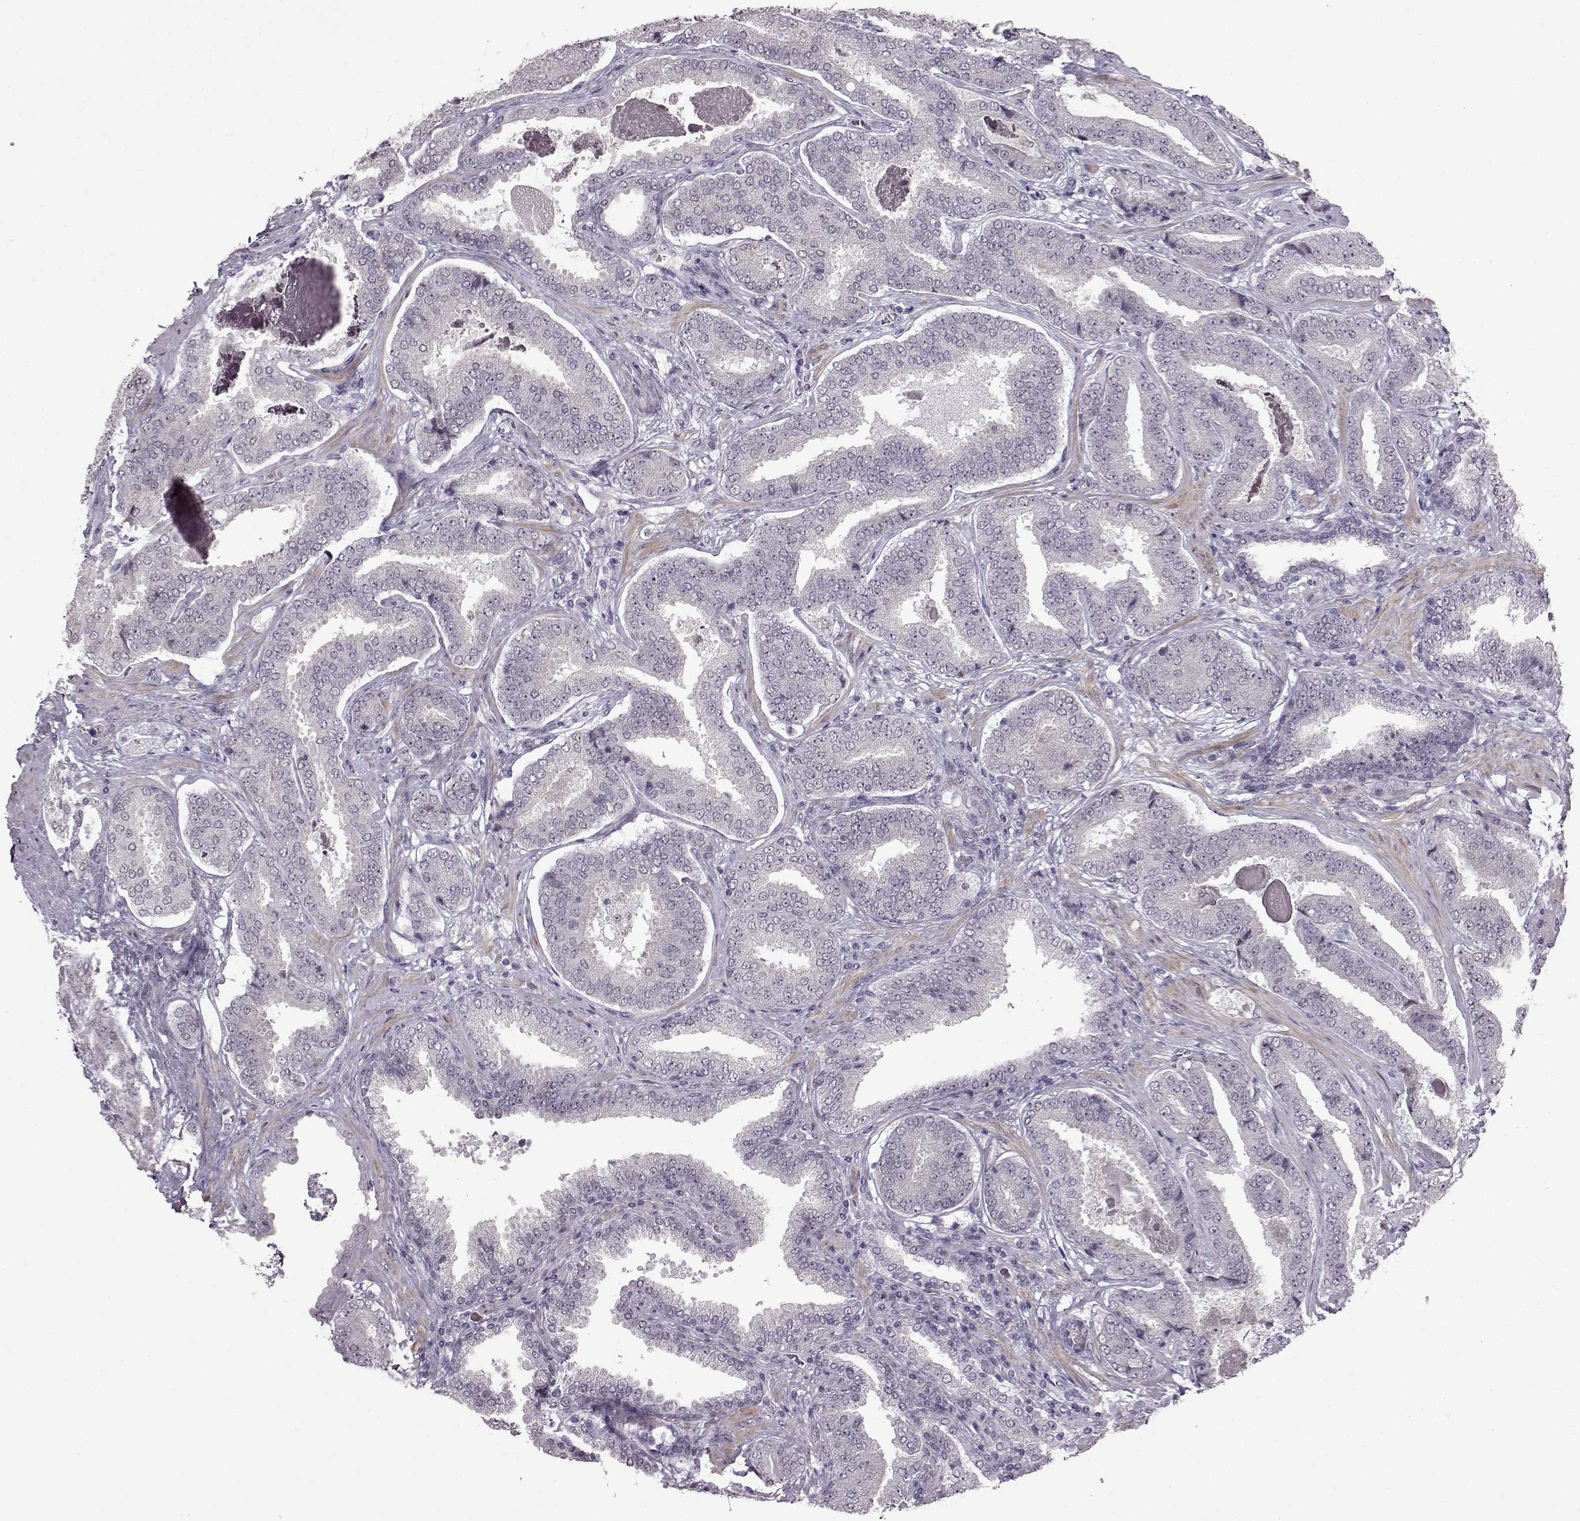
{"staining": {"intensity": "negative", "quantity": "none", "location": "none"}, "tissue": "prostate cancer", "cell_type": "Tumor cells", "image_type": "cancer", "snomed": [{"axis": "morphology", "description": "Adenocarcinoma, NOS"}, {"axis": "topography", "description": "Prostate"}], "caption": "Prostate adenocarcinoma stained for a protein using IHC reveals no positivity tumor cells.", "gene": "SLC28A2", "patient": {"sex": "male", "age": 64}}